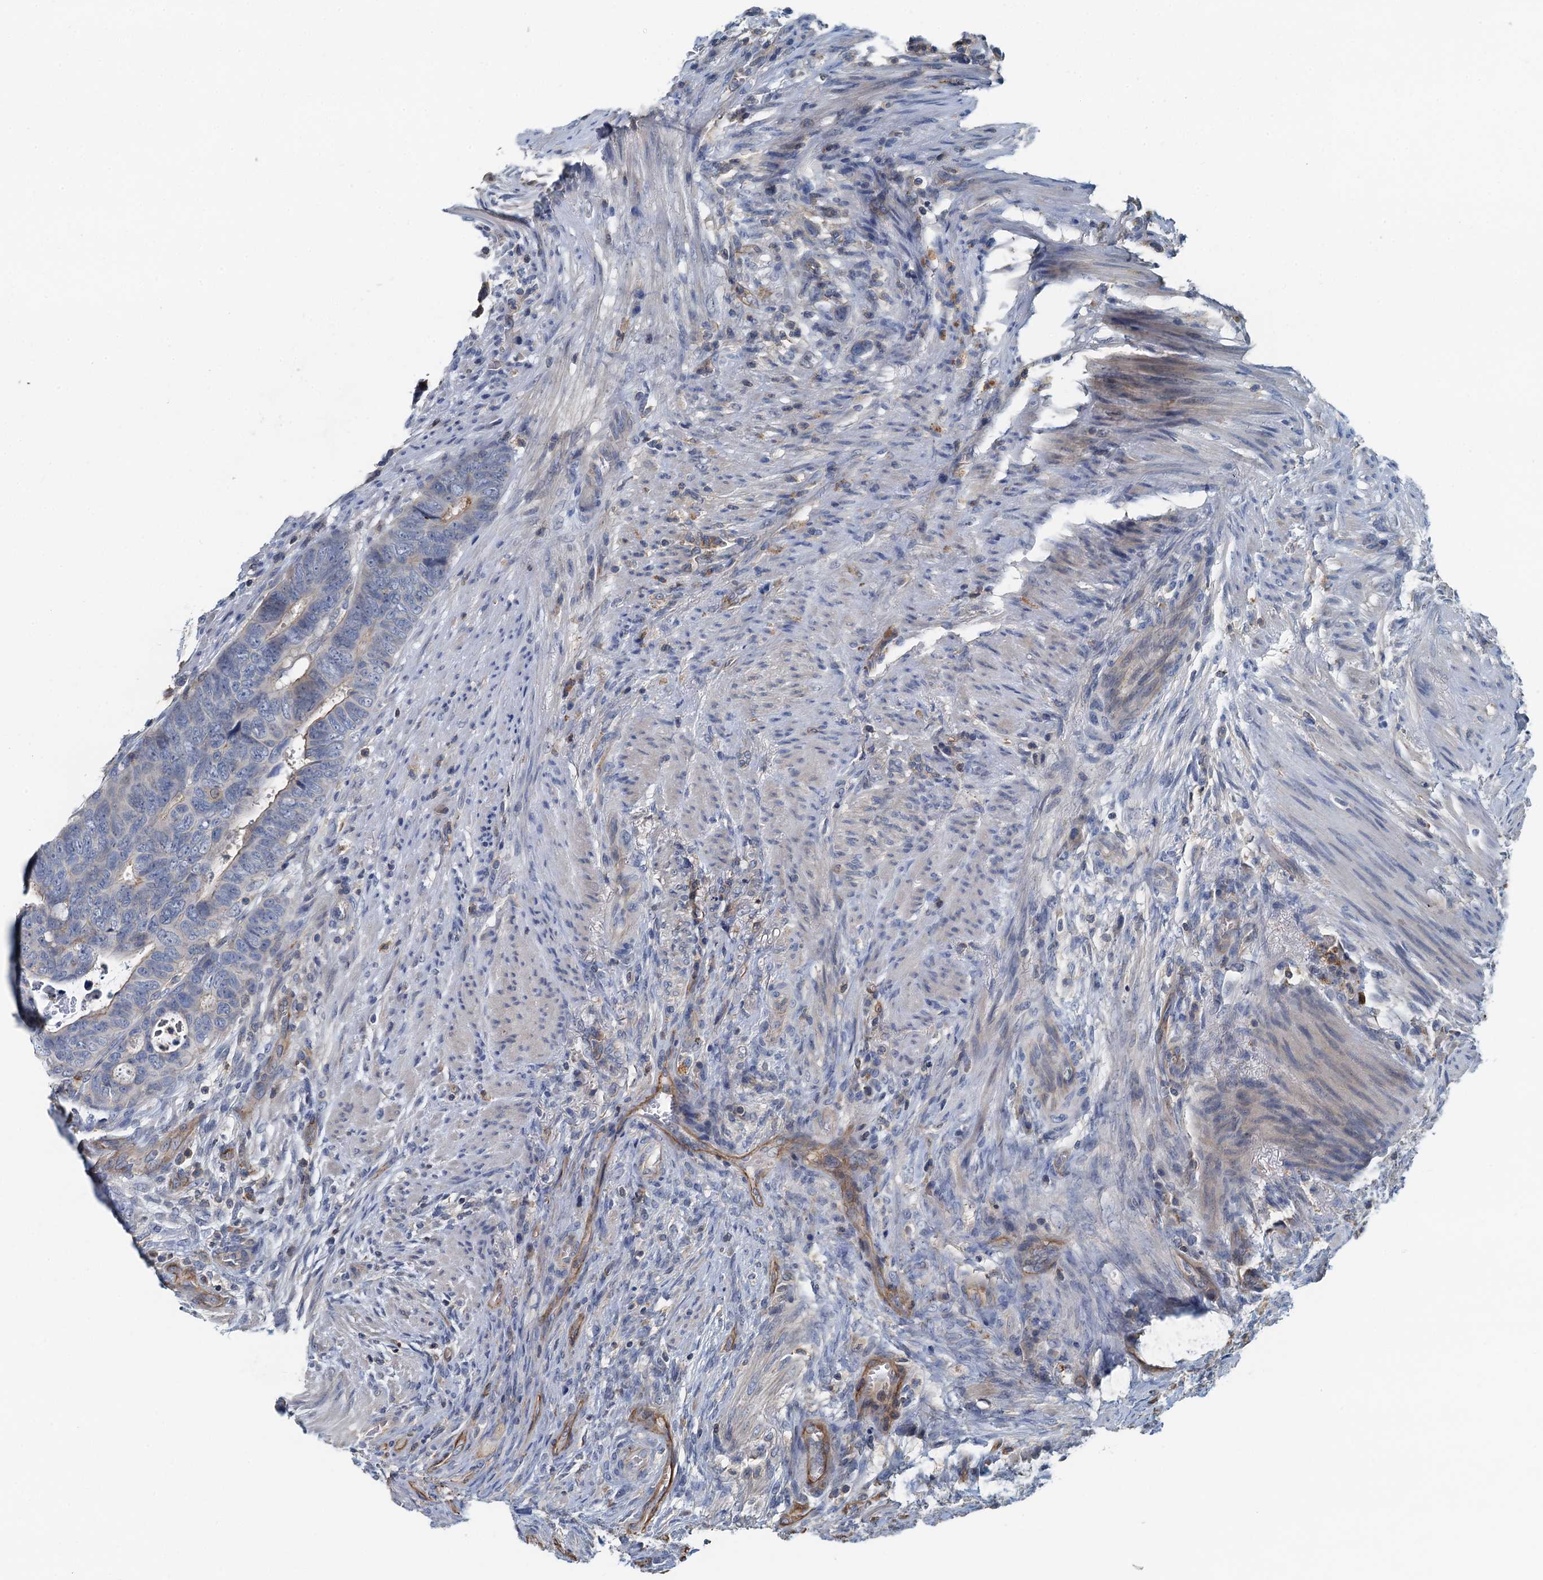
{"staining": {"intensity": "negative", "quantity": "none", "location": "none"}, "tissue": "colorectal cancer", "cell_type": "Tumor cells", "image_type": "cancer", "snomed": [{"axis": "morphology", "description": "Adenocarcinoma, NOS"}, {"axis": "topography", "description": "Rectum"}], "caption": "DAB (3,3'-diaminobenzidine) immunohistochemical staining of human colorectal cancer (adenocarcinoma) exhibits no significant expression in tumor cells. The staining was performed using DAB to visualize the protein expression in brown, while the nuclei were stained in blue with hematoxylin (Magnification: 20x).", "gene": "THAP10", "patient": {"sex": "female", "age": 78}}